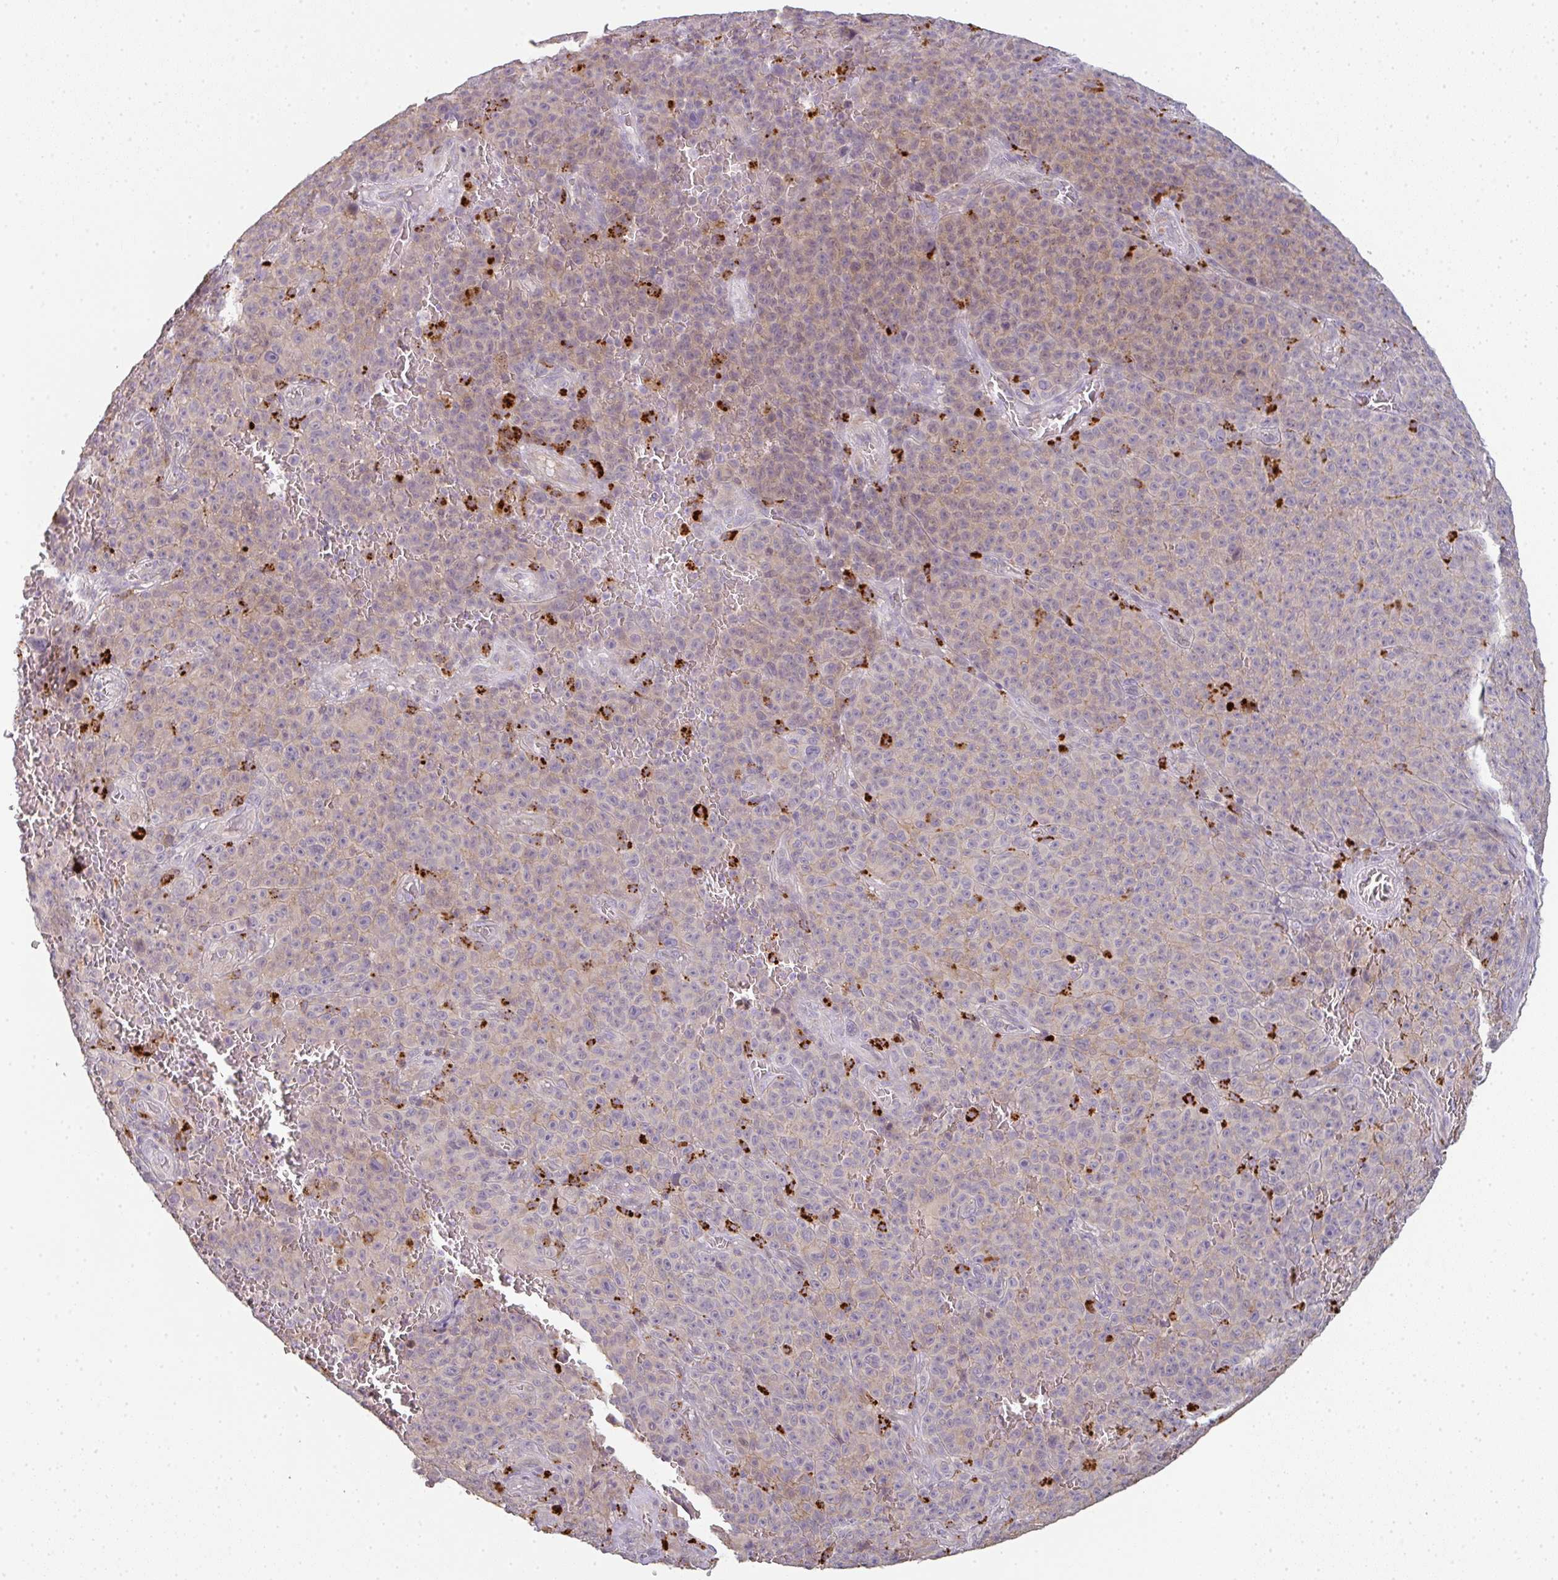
{"staining": {"intensity": "negative", "quantity": "none", "location": "none"}, "tissue": "melanoma", "cell_type": "Tumor cells", "image_type": "cancer", "snomed": [{"axis": "morphology", "description": "Malignant melanoma, NOS"}, {"axis": "topography", "description": "Skin"}], "caption": "This is a micrograph of immunohistochemistry (IHC) staining of malignant melanoma, which shows no staining in tumor cells.", "gene": "TMEM237", "patient": {"sex": "female", "age": 82}}